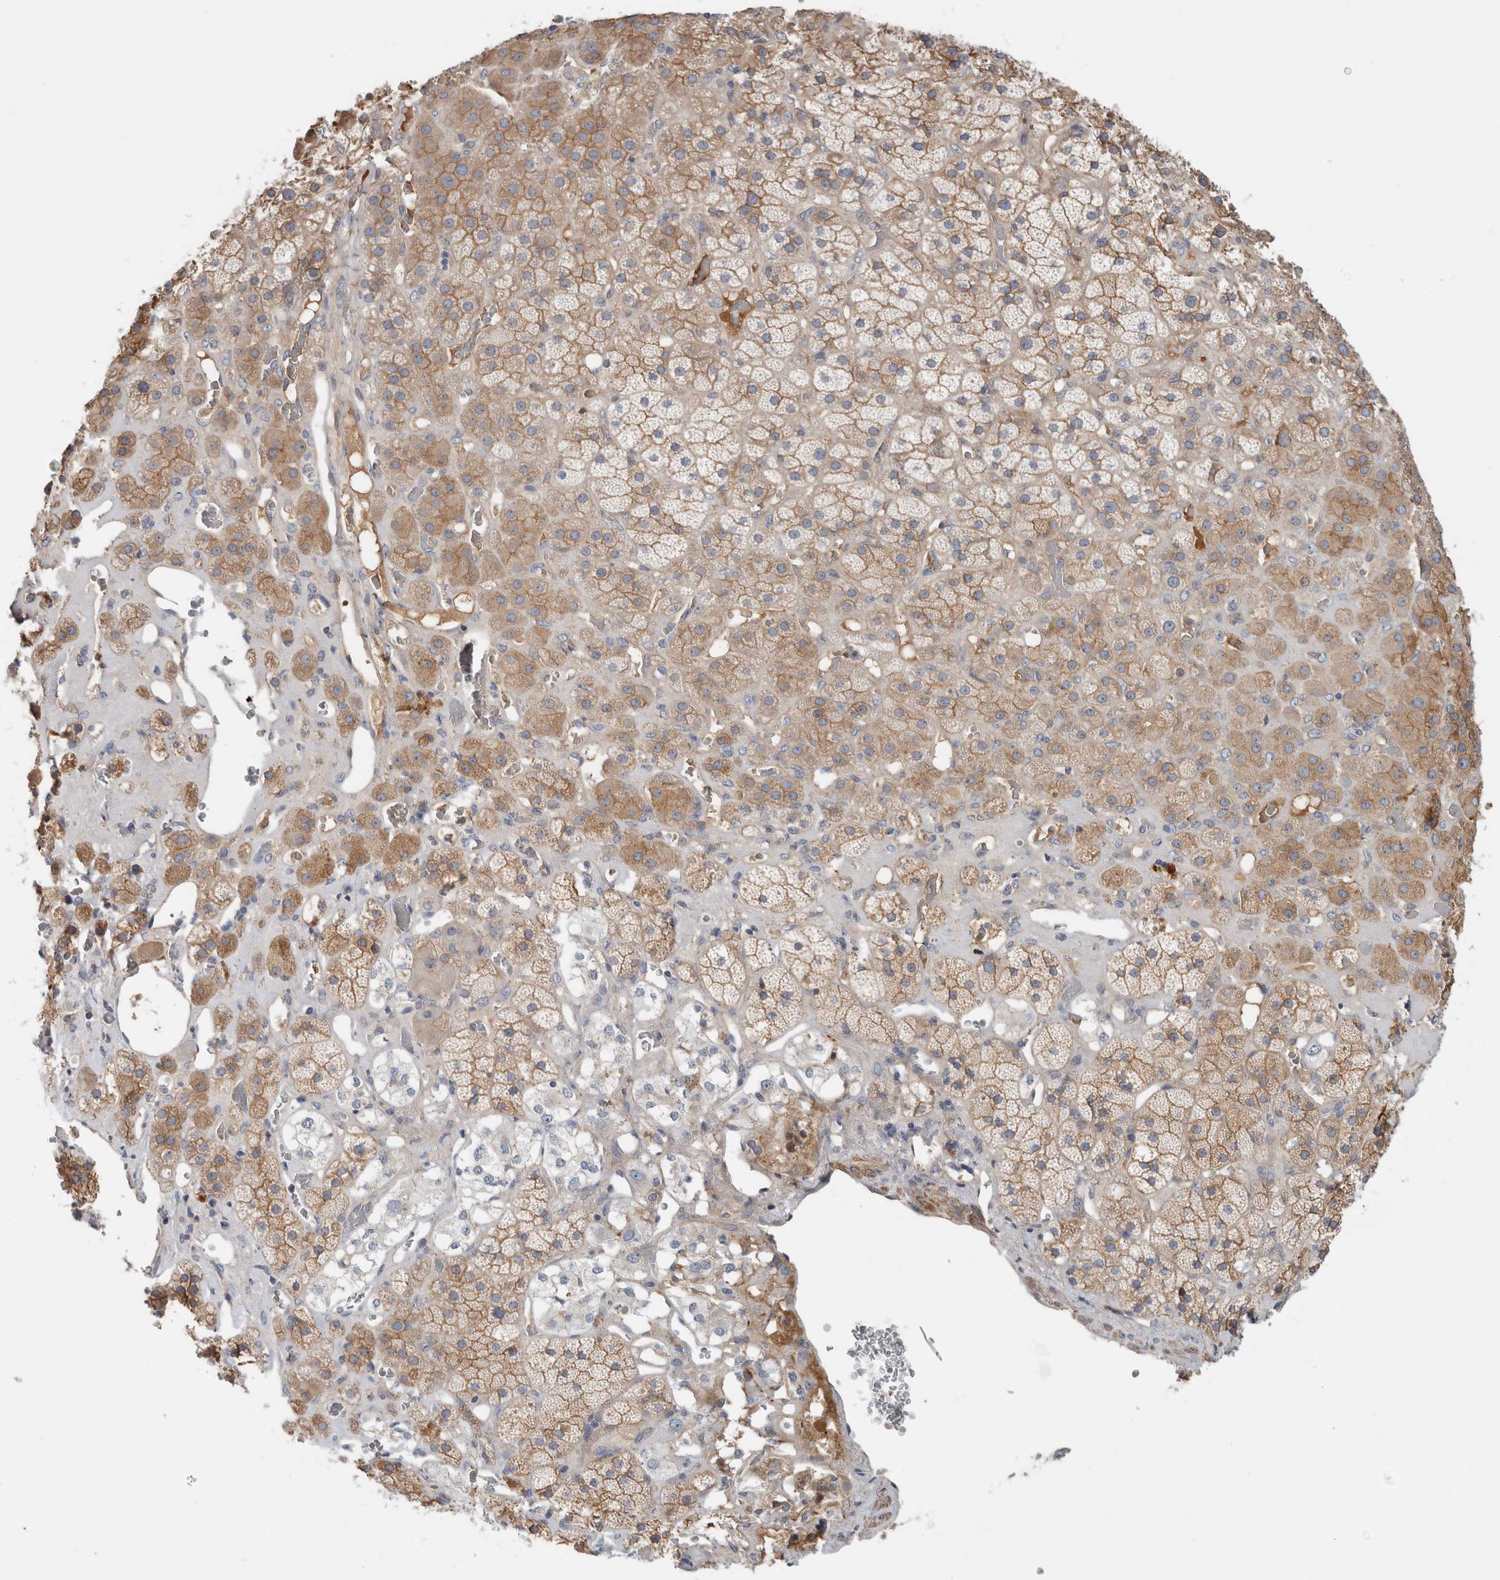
{"staining": {"intensity": "moderate", "quantity": "25%-75%", "location": "cytoplasmic/membranous"}, "tissue": "adrenal gland", "cell_type": "Glandular cells", "image_type": "normal", "snomed": [{"axis": "morphology", "description": "Normal tissue, NOS"}, {"axis": "topography", "description": "Adrenal gland"}], "caption": "High-magnification brightfield microscopy of normal adrenal gland stained with DAB (3,3'-diaminobenzidine) (brown) and counterstained with hematoxylin (blue). glandular cells exhibit moderate cytoplasmic/membranous staining is present in about25%-75% of cells.", "gene": "CFI", "patient": {"sex": "male", "age": 57}}